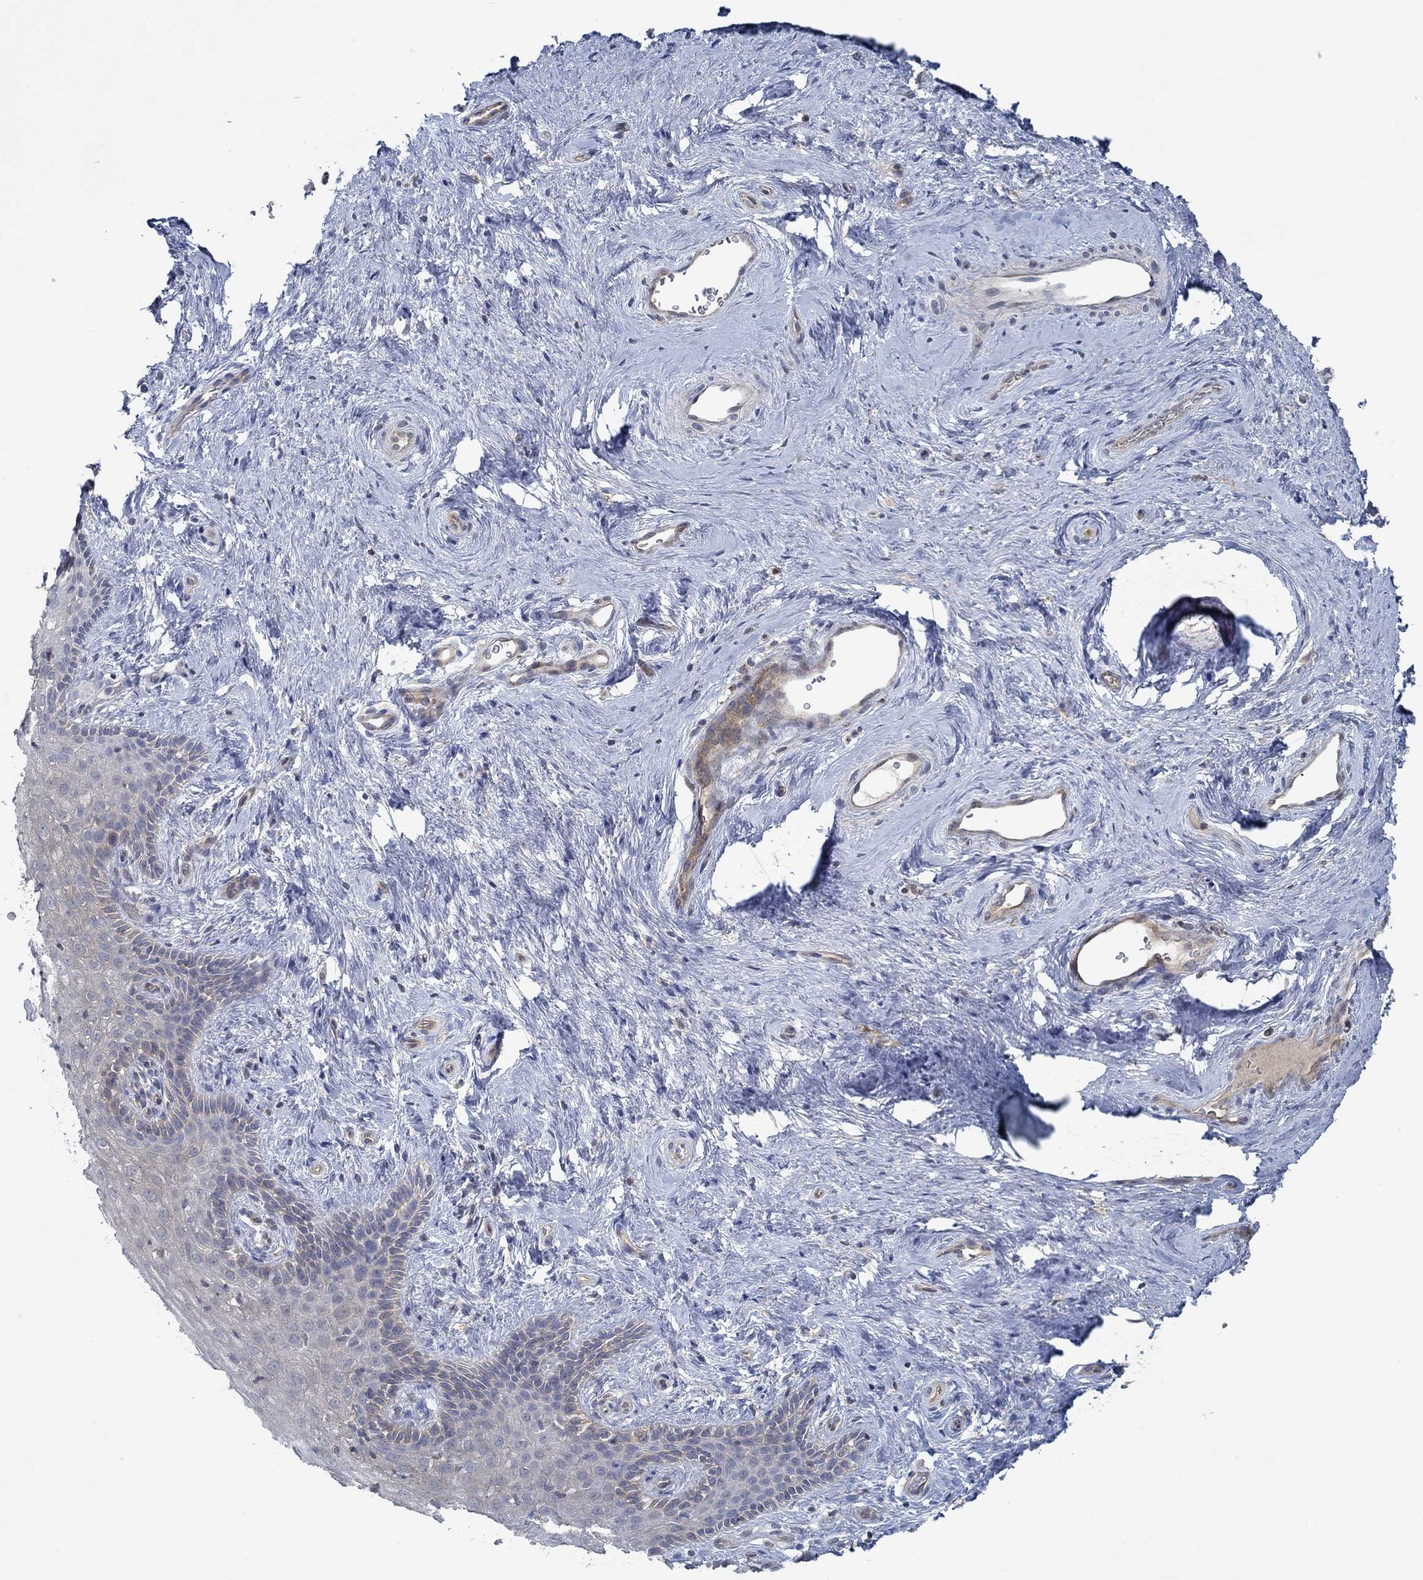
{"staining": {"intensity": "negative", "quantity": "none", "location": "none"}, "tissue": "vagina", "cell_type": "Squamous epithelial cells", "image_type": "normal", "snomed": [{"axis": "morphology", "description": "Normal tissue, NOS"}, {"axis": "topography", "description": "Vagina"}], "caption": "Squamous epithelial cells are negative for brown protein staining in normal vagina. (Stains: DAB (3,3'-diaminobenzidine) IHC with hematoxylin counter stain, Microscopy: brightfield microscopy at high magnification).", "gene": "MTHFR", "patient": {"sex": "female", "age": 45}}